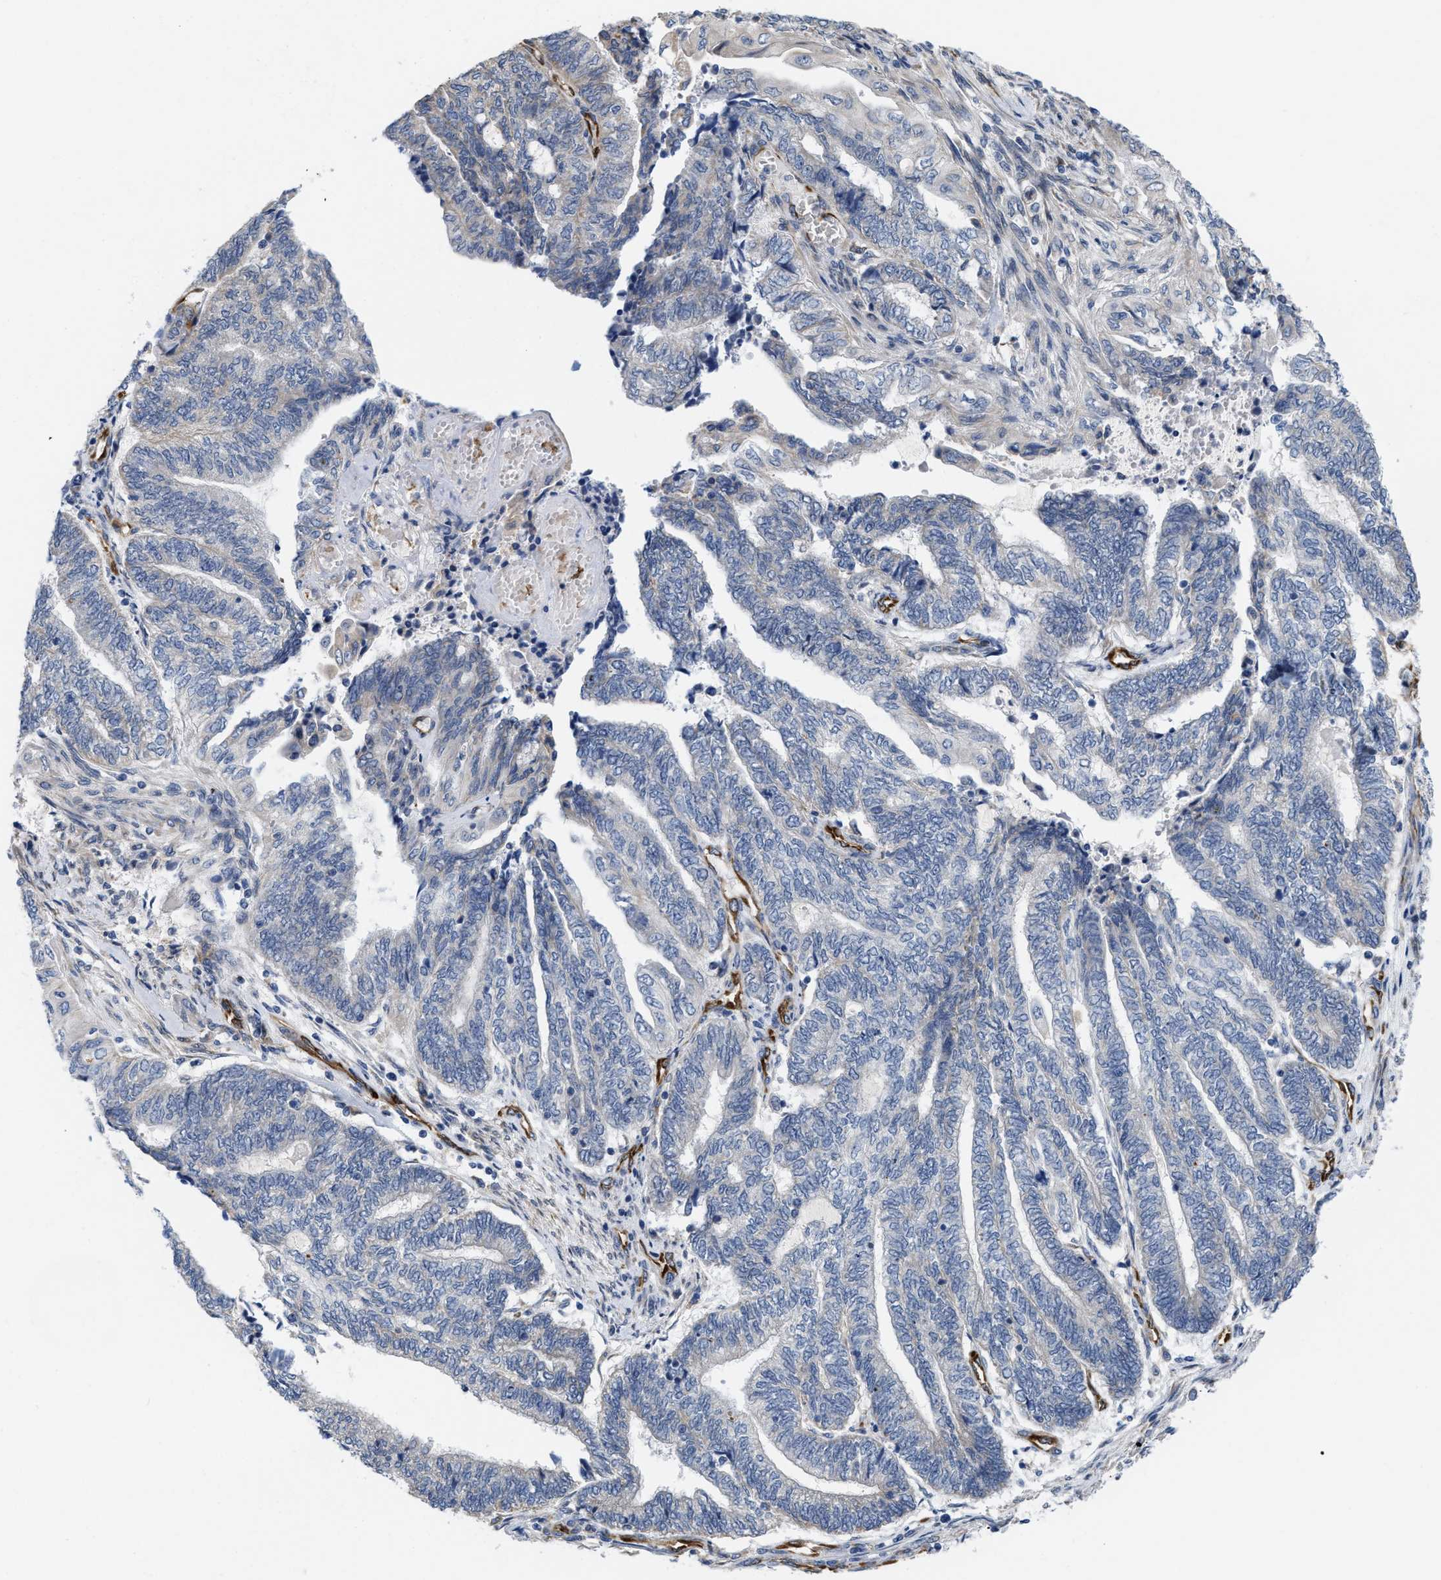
{"staining": {"intensity": "negative", "quantity": "none", "location": "none"}, "tissue": "endometrial cancer", "cell_type": "Tumor cells", "image_type": "cancer", "snomed": [{"axis": "morphology", "description": "Adenocarcinoma, NOS"}, {"axis": "topography", "description": "Uterus"}, {"axis": "topography", "description": "Endometrium"}], "caption": "The histopathology image reveals no significant positivity in tumor cells of adenocarcinoma (endometrial).", "gene": "EOGT", "patient": {"sex": "female", "age": 70}}